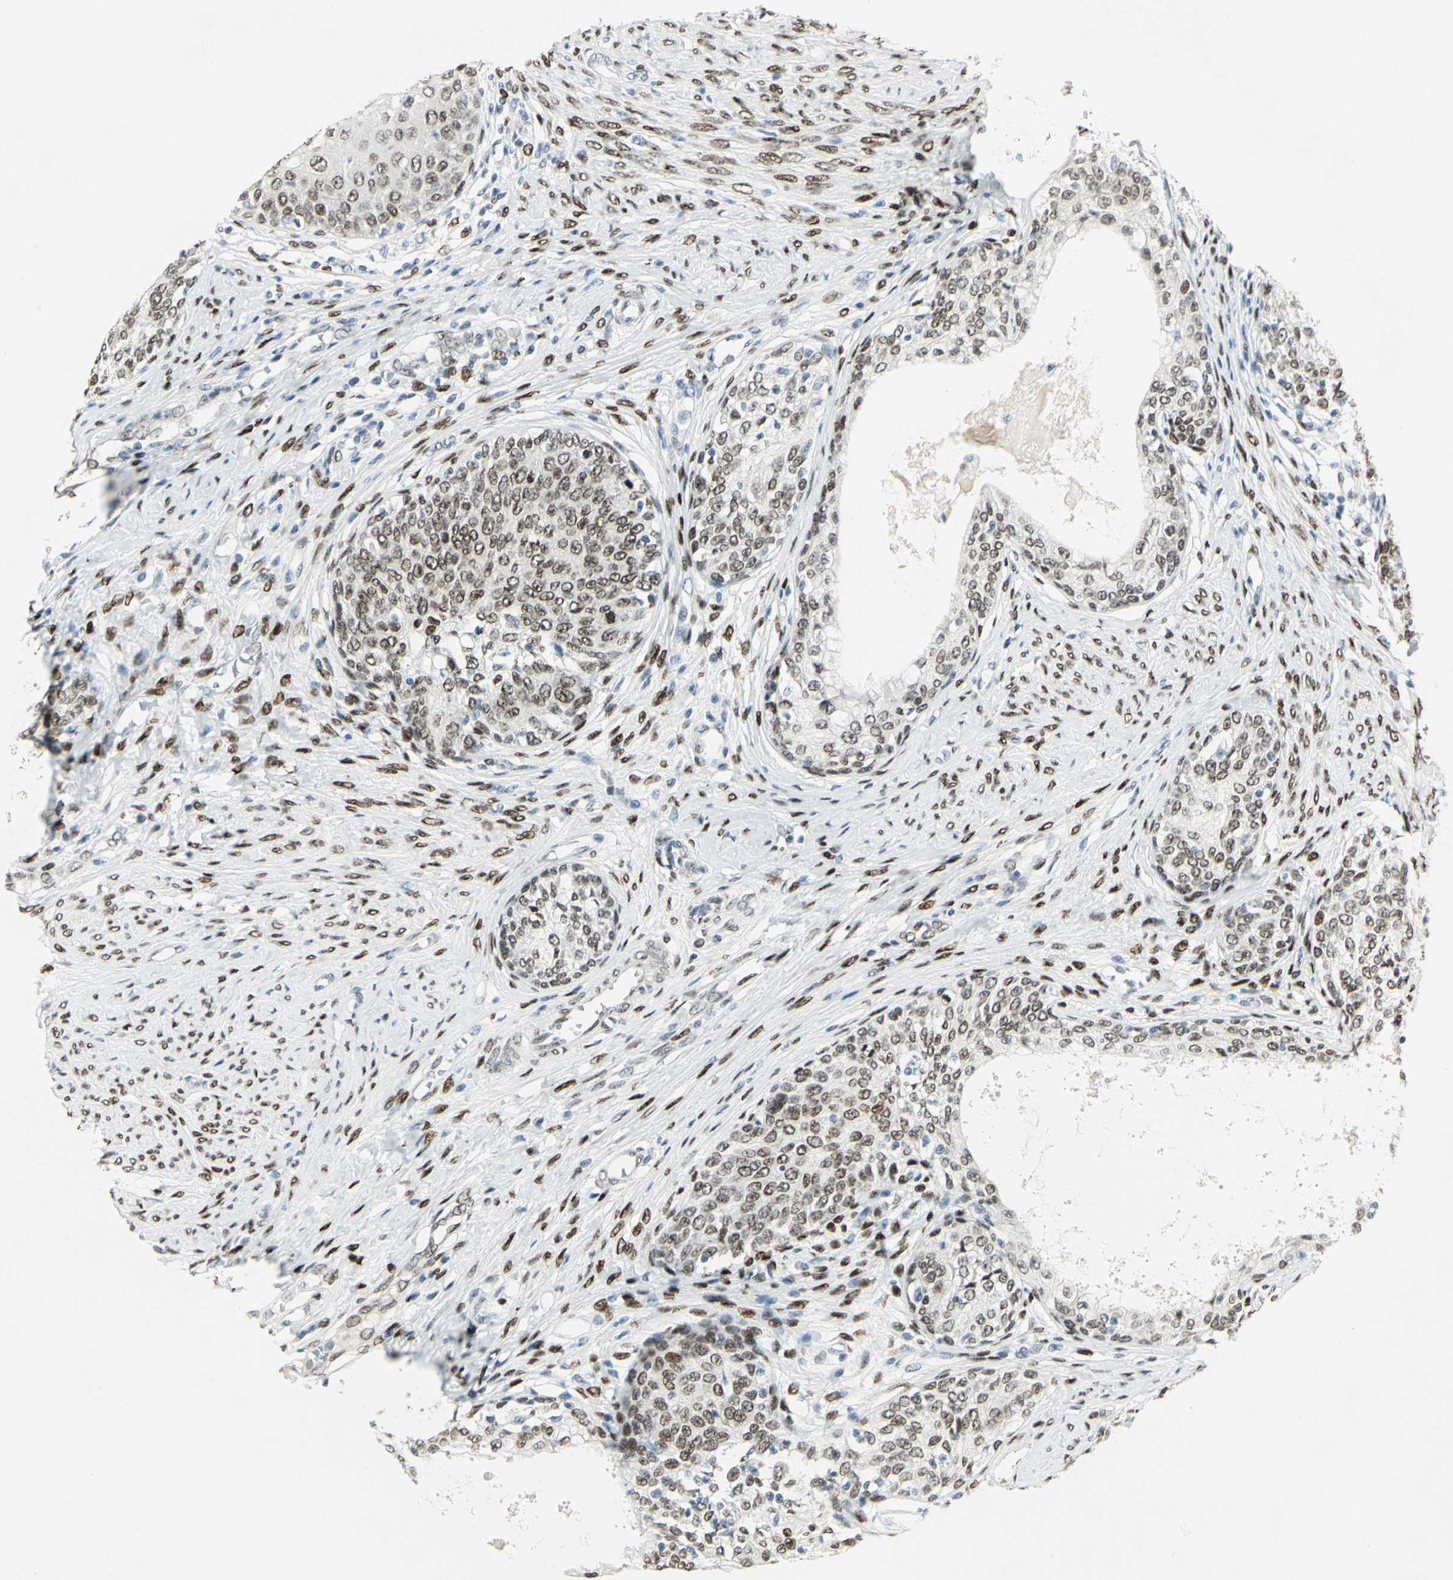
{"staining": {"intensity": "moderate", "quantity": ">75%", "location": "nuclear"}, "tissue": "cervical cancer", "cell_type": "Tumor cells", "image_type": "cancer", "snomed": [{"axis": "morphology", "description": "Squamous cell carcinoma, NOS"}, {"axis": "morphology", "description": "Adenocarcinoma, NOS"}, {"axis": "topography", "description": "Cervix"}], "caption": "DAB (3,3'-diaminobenzidine) immunohistochemical staining of cervical cancer displays moderate nuclear protein positivity in approximately >75% of tumor cells.", "gene": "MEIS2", "patient": {"sex": "female", "age": 52}}